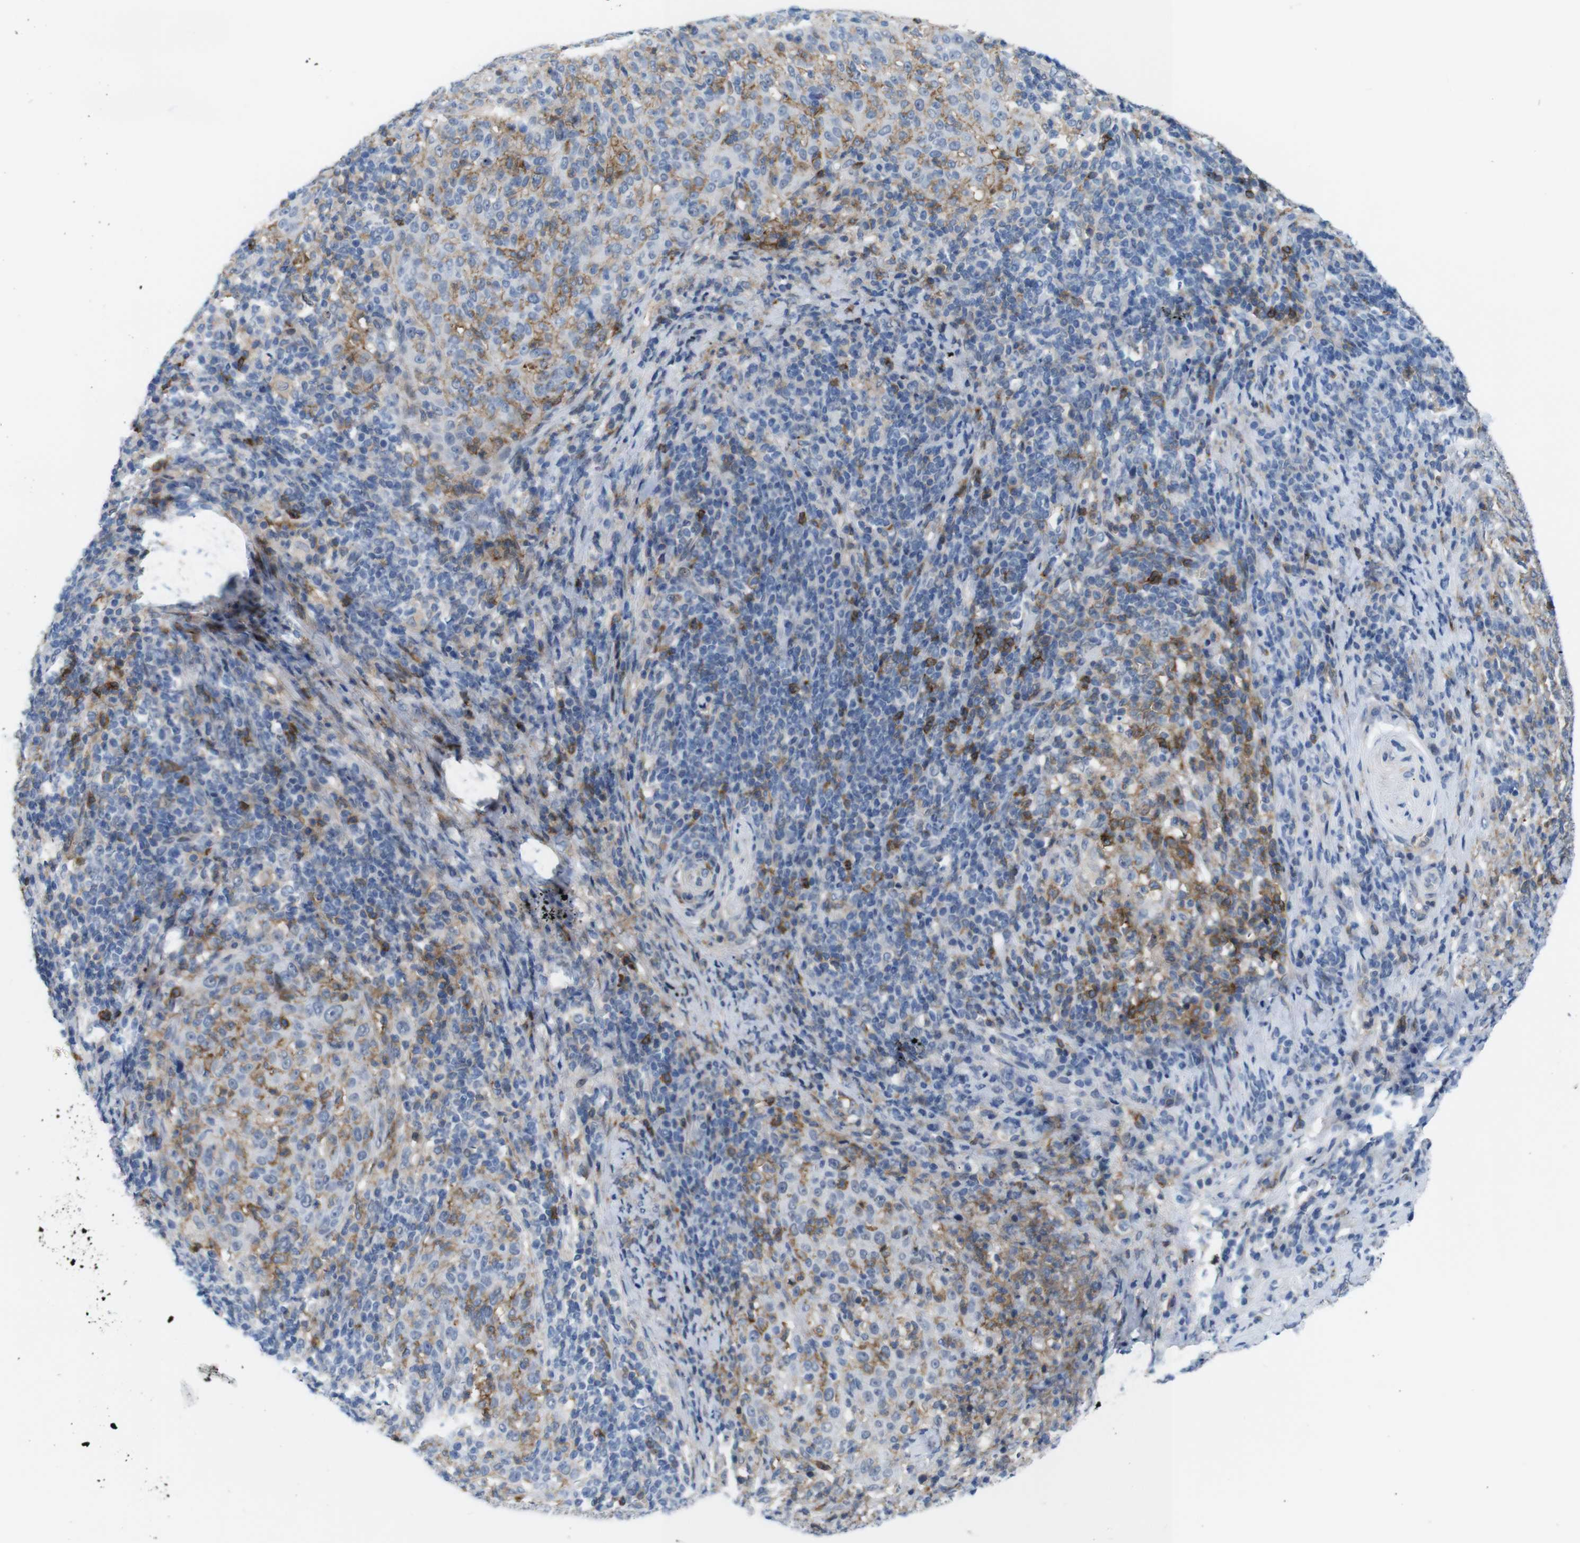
{"staining": {"intensity": "moderate", "quantity": "<25%", "location": "cytoplasmic/membranous"}, "tissue": "cervical cancer", "cell_type": "Tumor cells", "image_type": "cancer", "snomed": [{"axis": "morphology", "description": "Squamous cell carcinoma, NOS"}, {"axis": "topography", "description": "Cervix"}], "caption": "Moderate cytoplasmic/membranous expression for a protein is present in approximately <25% of tumor cells of cervical cancer (squamous cell carcinoma) using immunohistochemistry (IHC).", "gene": "CD300C", "patient": {"sex": "female", "age": 51}}